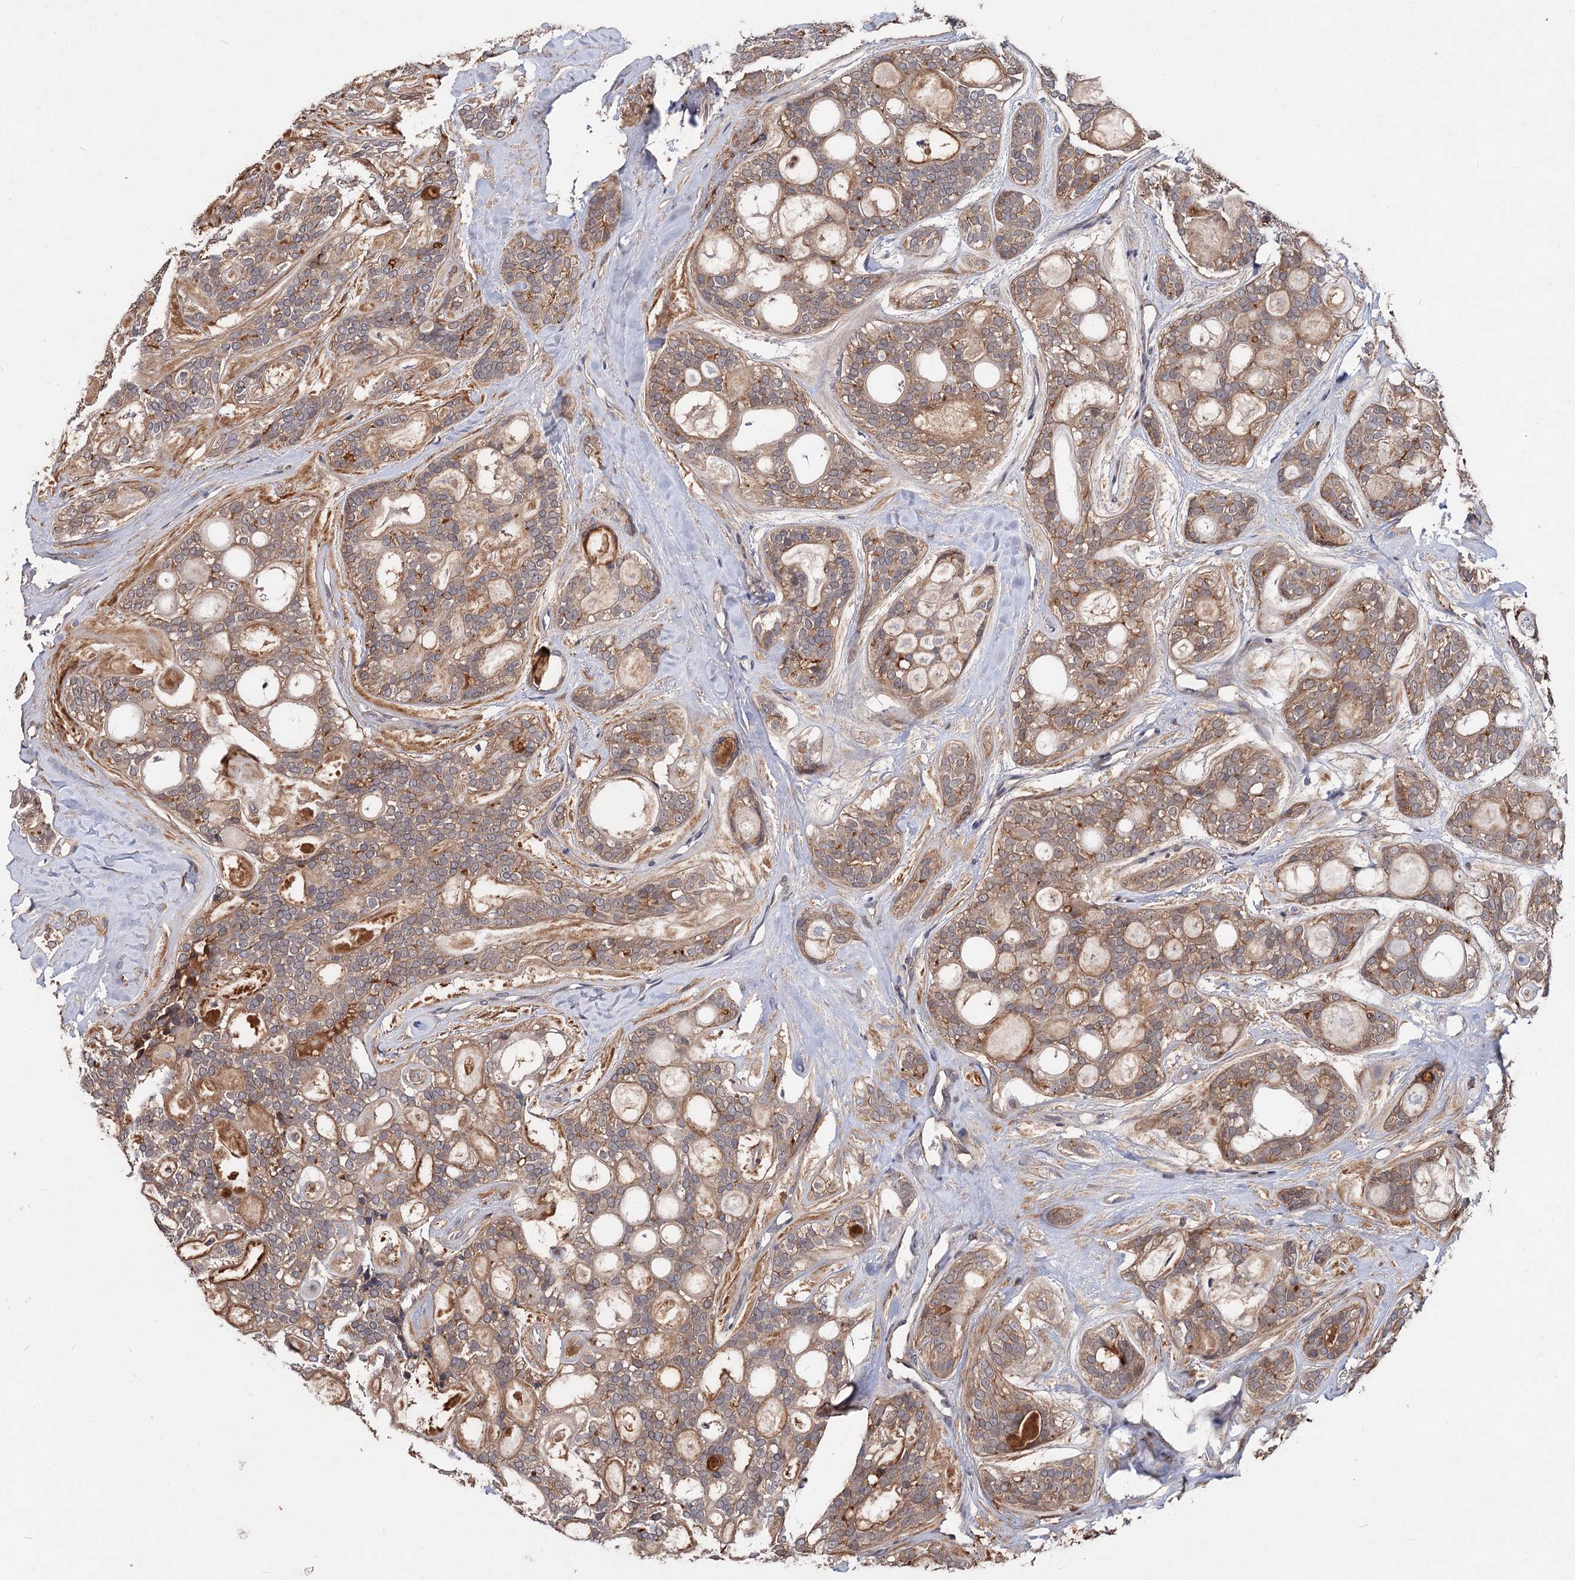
{"staining": {"intensity": "moderate", "quantity": ">75%", "location": "cytoplasmic/membranous"}, "tissue": "head and neck cancer", "cell_type": "Tumor cells", "image_type": "cancer", "snomed": [{"axis": "morphology", "description": "Adenocarcinoma, NOS"}, {"axis": "topography", "description": "Head-Neck"}], "caption": "Head and neck cancer (adenocarcinoma) stained with DAB immunohistochemistry (IHC) shows medium levels of moderate cytoplasmic/membranous positivity in approximately >75% of tumor cells.", "gene": "NUDCD2", "patient": {"sex": "male", "age": 66}}